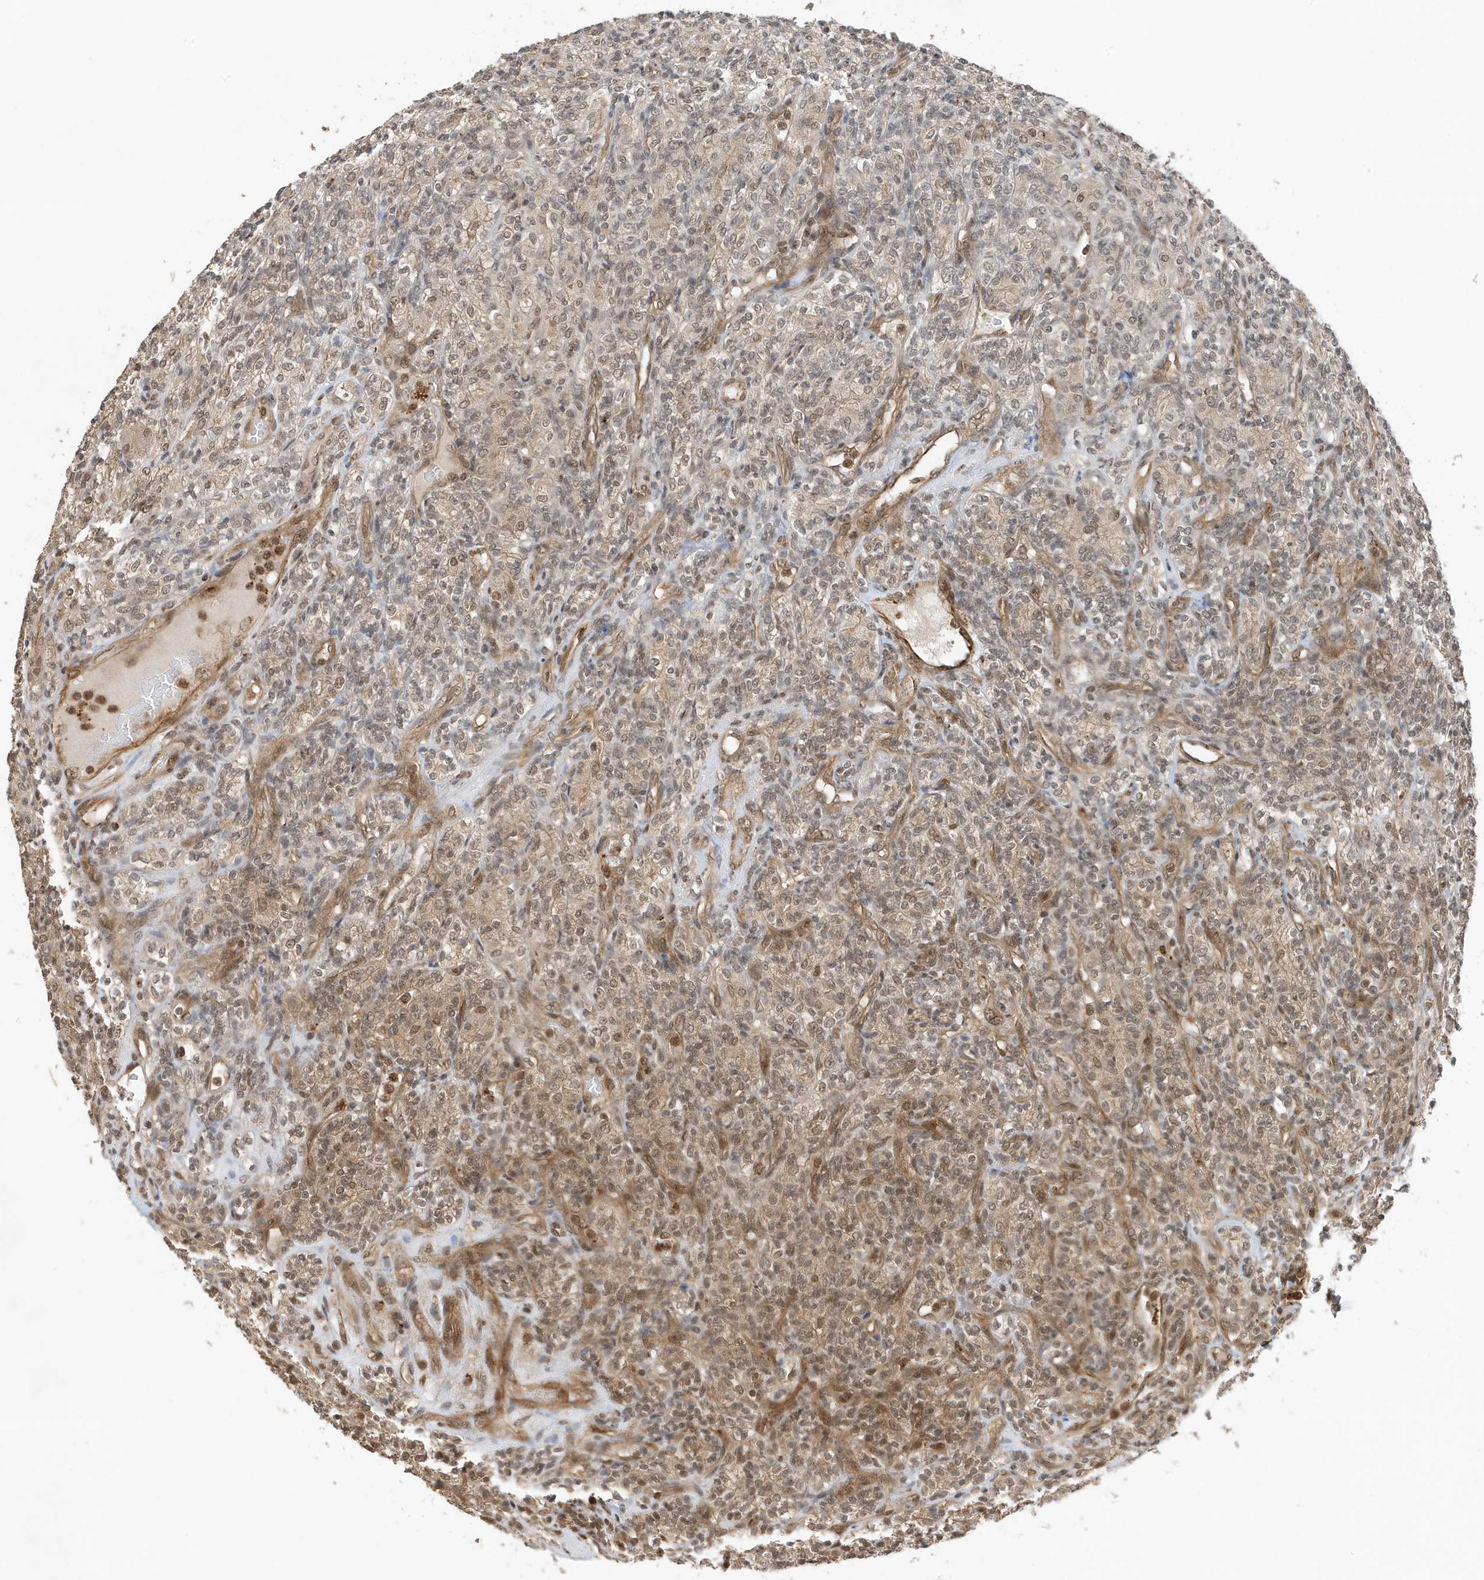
{"staining": {"intensity": "weak", "quantity": "25%-75%", "location": "nuclear"}, "tissue": "renal cancer", "cell_type": "Tumor cells", "image_type": "cancer", "snomed": [{"axis": "morphology", "description": "Adenocarcinoma, NOS"}, {"axis": "topography", "description": "Kidney"}], "caption": "The histopathology image shows immunohistochemical staining of renal cancer. There is weak nuclear expression is seen in approximately 25%-75% of tumor cells.", "gene": "MAST3", "patient": {"sex": "male", "age": 77}}